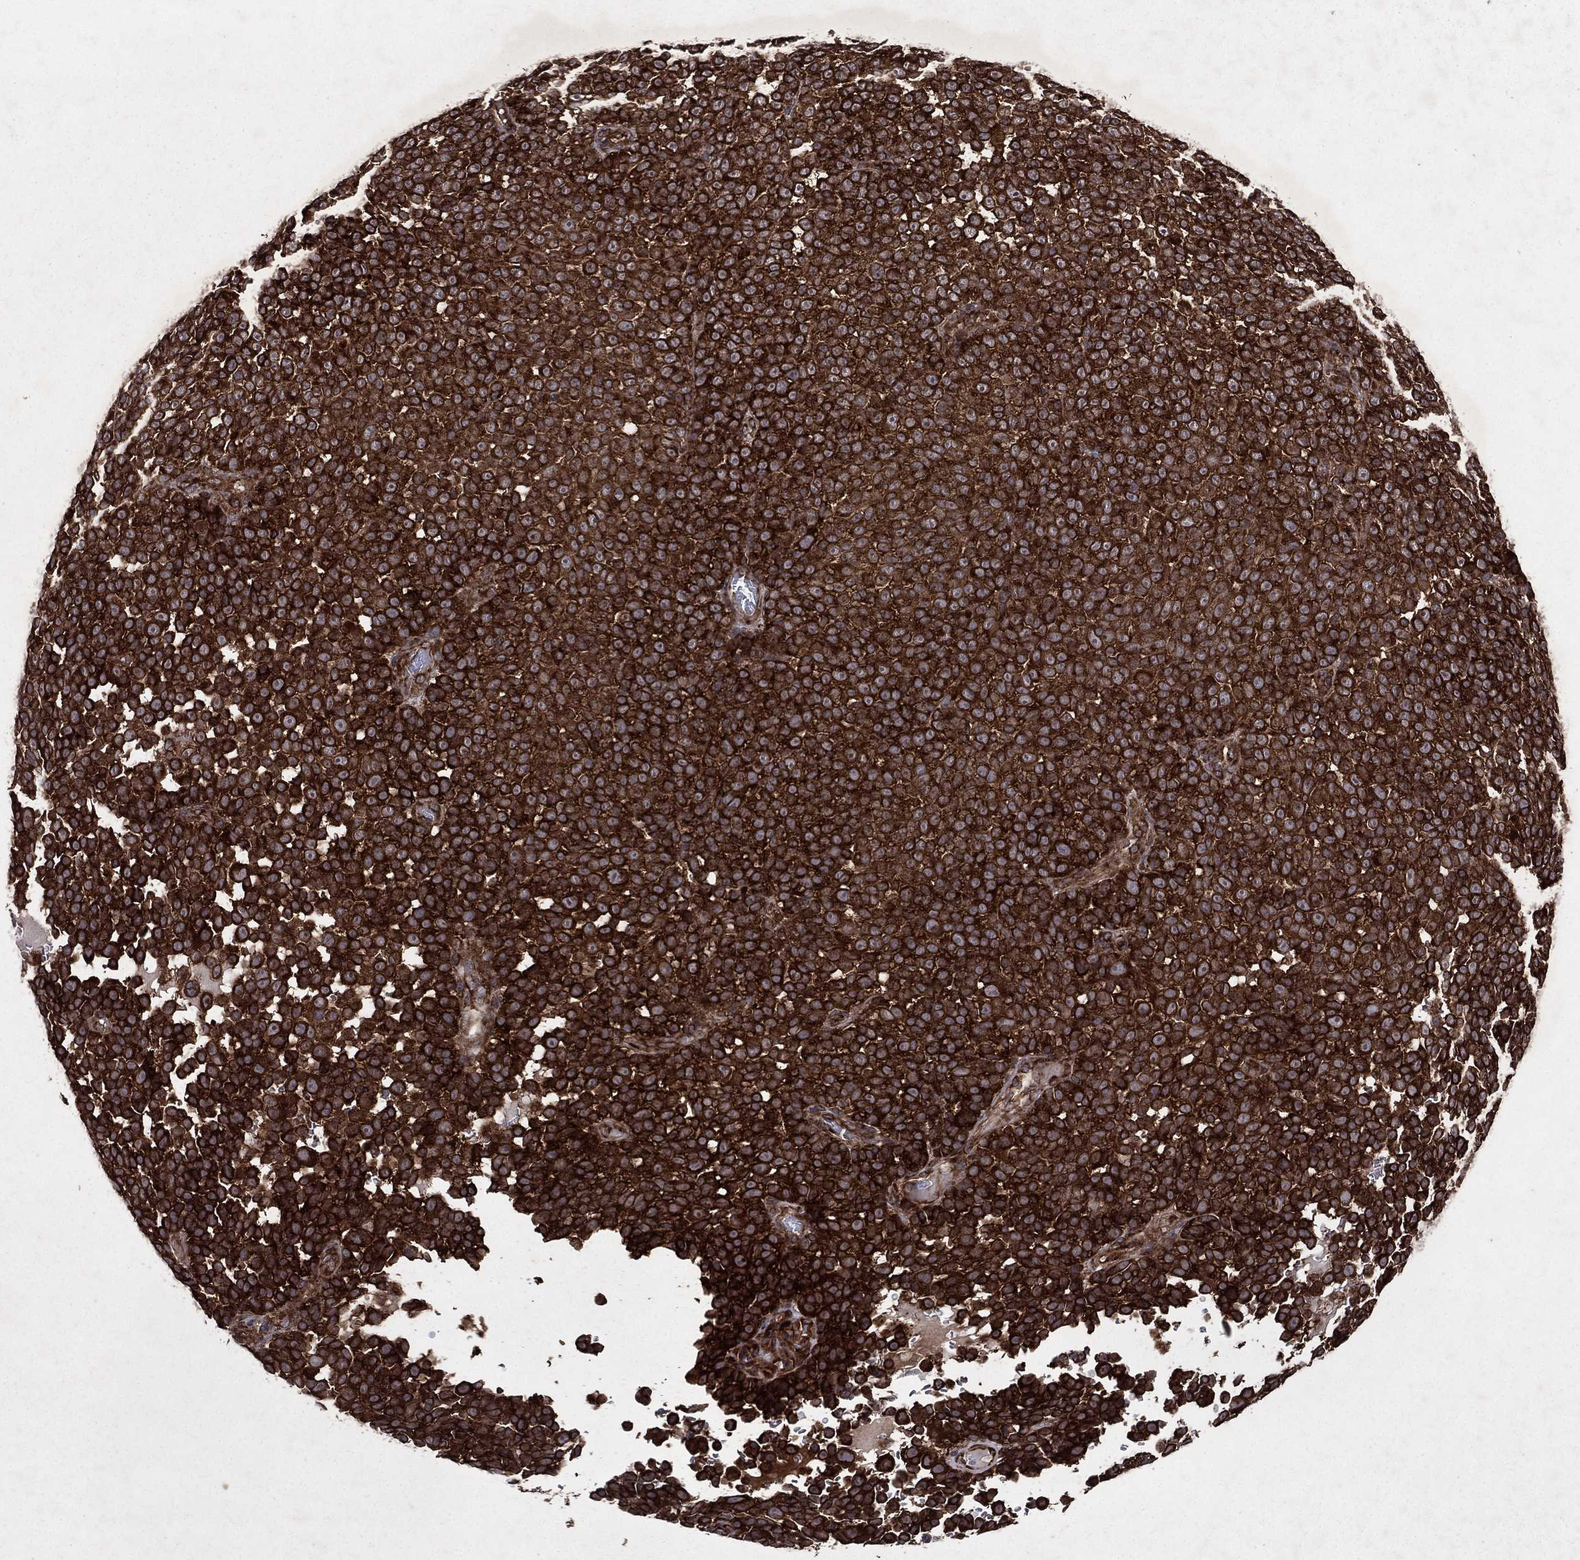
{"staining": {"intensity": "strong", "quantity": ">75%", "location": "cytoplasmic/membranous"}, "tissue": "melanoma", "cell_type": "Tumor cells", "image_type": "cancer", "snomed": [{"axis": "morphology", "description": "Malignant melanoma, NOS"}, {"axis": "topography", "description": "Skin"}], "caption": "Brown immunohistochemical staining in melanoma shows strong cytoplasmic/membranous positivity in approximately >75% of tumor cells. Ihc stains the protein of interest in brown and the nuclei are stained blue.", "gene": "EIF2B4", "patient": {"sex": "female", "age": 95}}